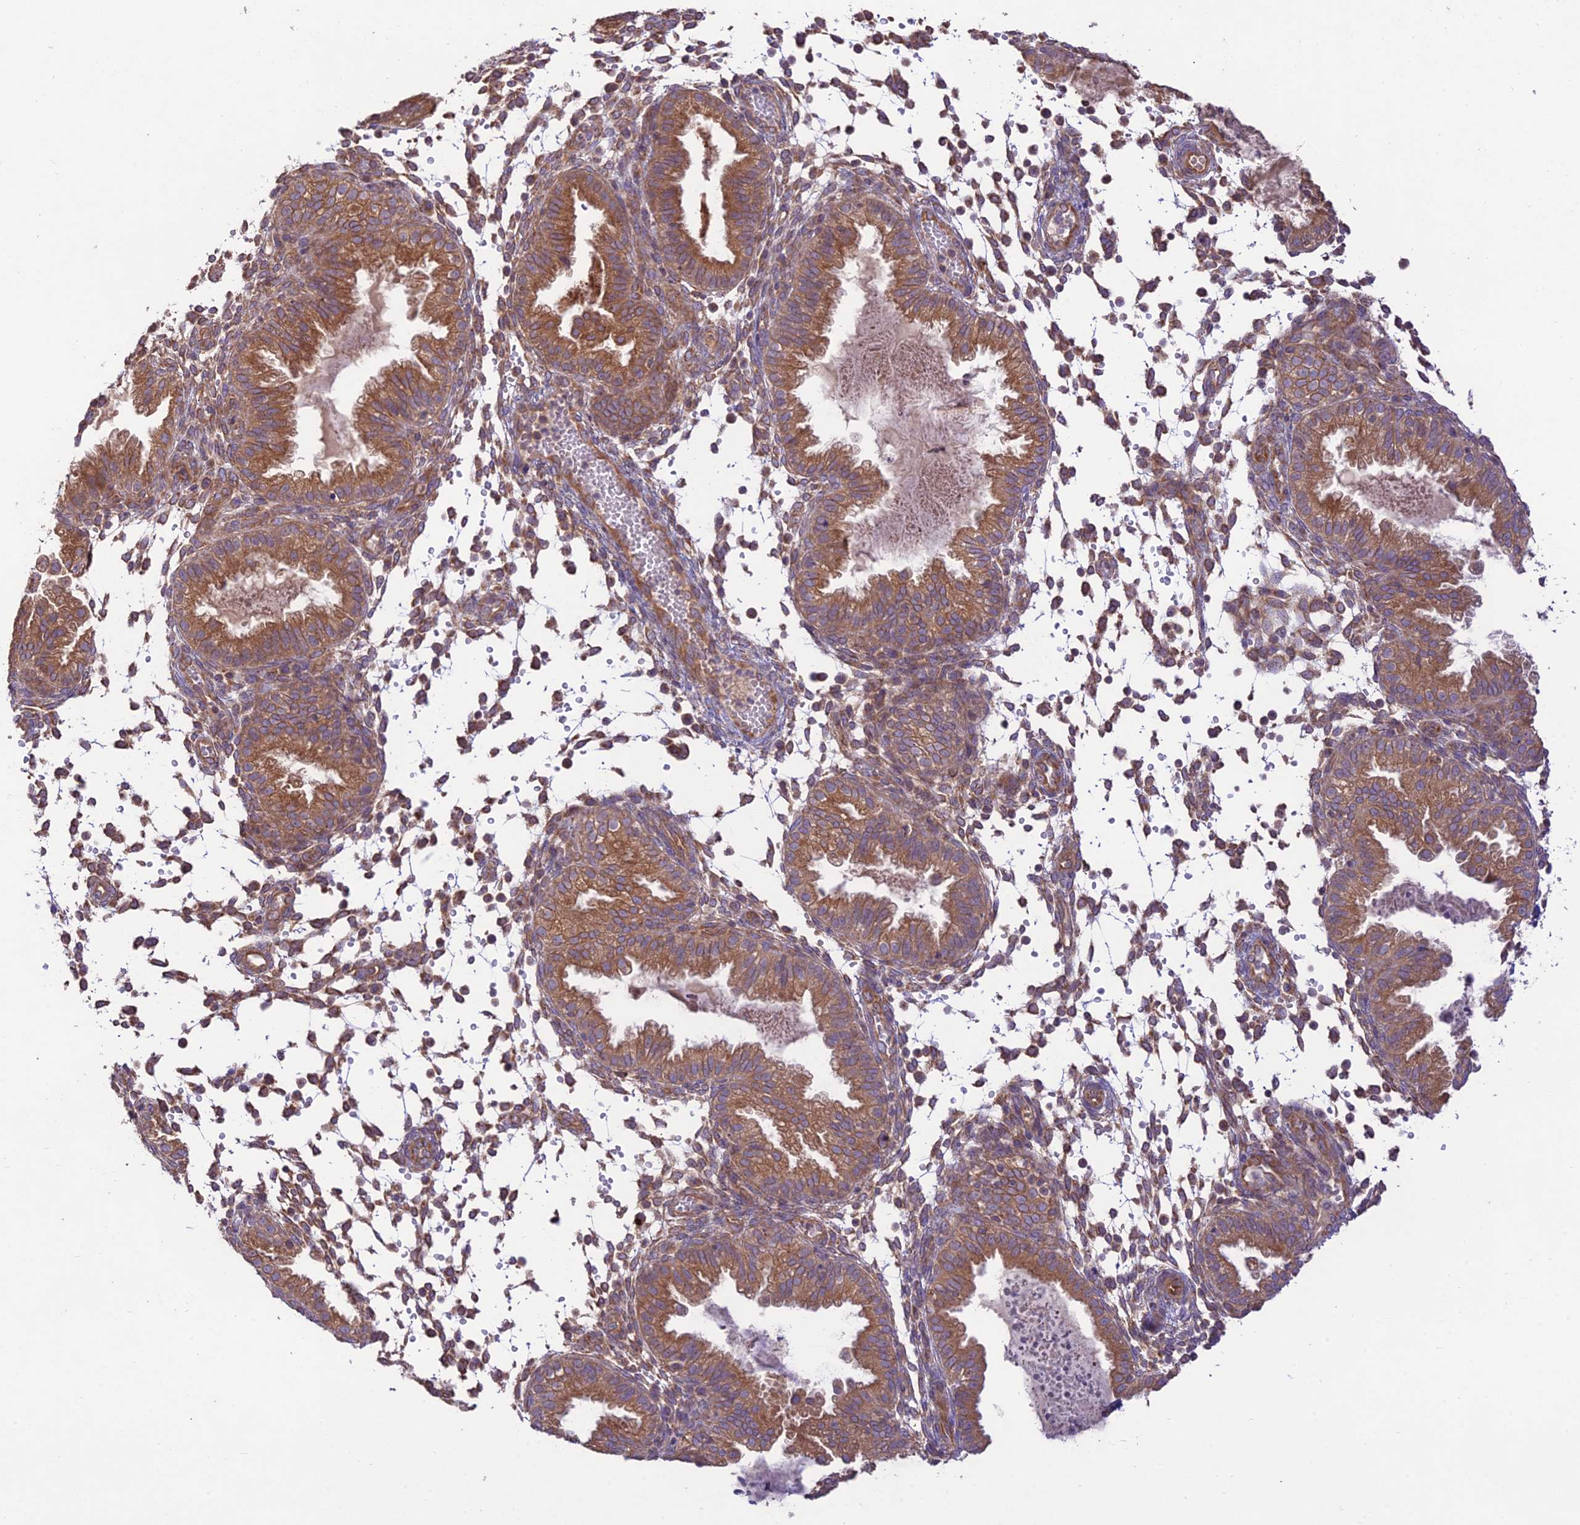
{"staining": {"intensity": "moderate", "quantity": "25%-75%", "location": "cytoplasmic/membranous"}, "tissue": "endometrium", "cell_type": "Cells in endometrial stroma", "image_type": "normal", "snomed": [{"axis": "morphology", "description": "Normal tissue, NOS"}, {"axis": "topography", "description": "Endometrium"}], "caption": "High-magnification brightfield microscopy of benign endometrium stained with DAB (3,3'-diaminobenzidine) (brown) and counterstained with hematoxylin (blue). cells in endometrial stroma exhibit moderate cytoplasmic/membranous positivity is appreciated in approximately25%-75% of cells. The protein is shown in brown color, while the nuclei are stained blue.", "gene": "TMEM259", "patient": {"sex": "female", "age": 33}}